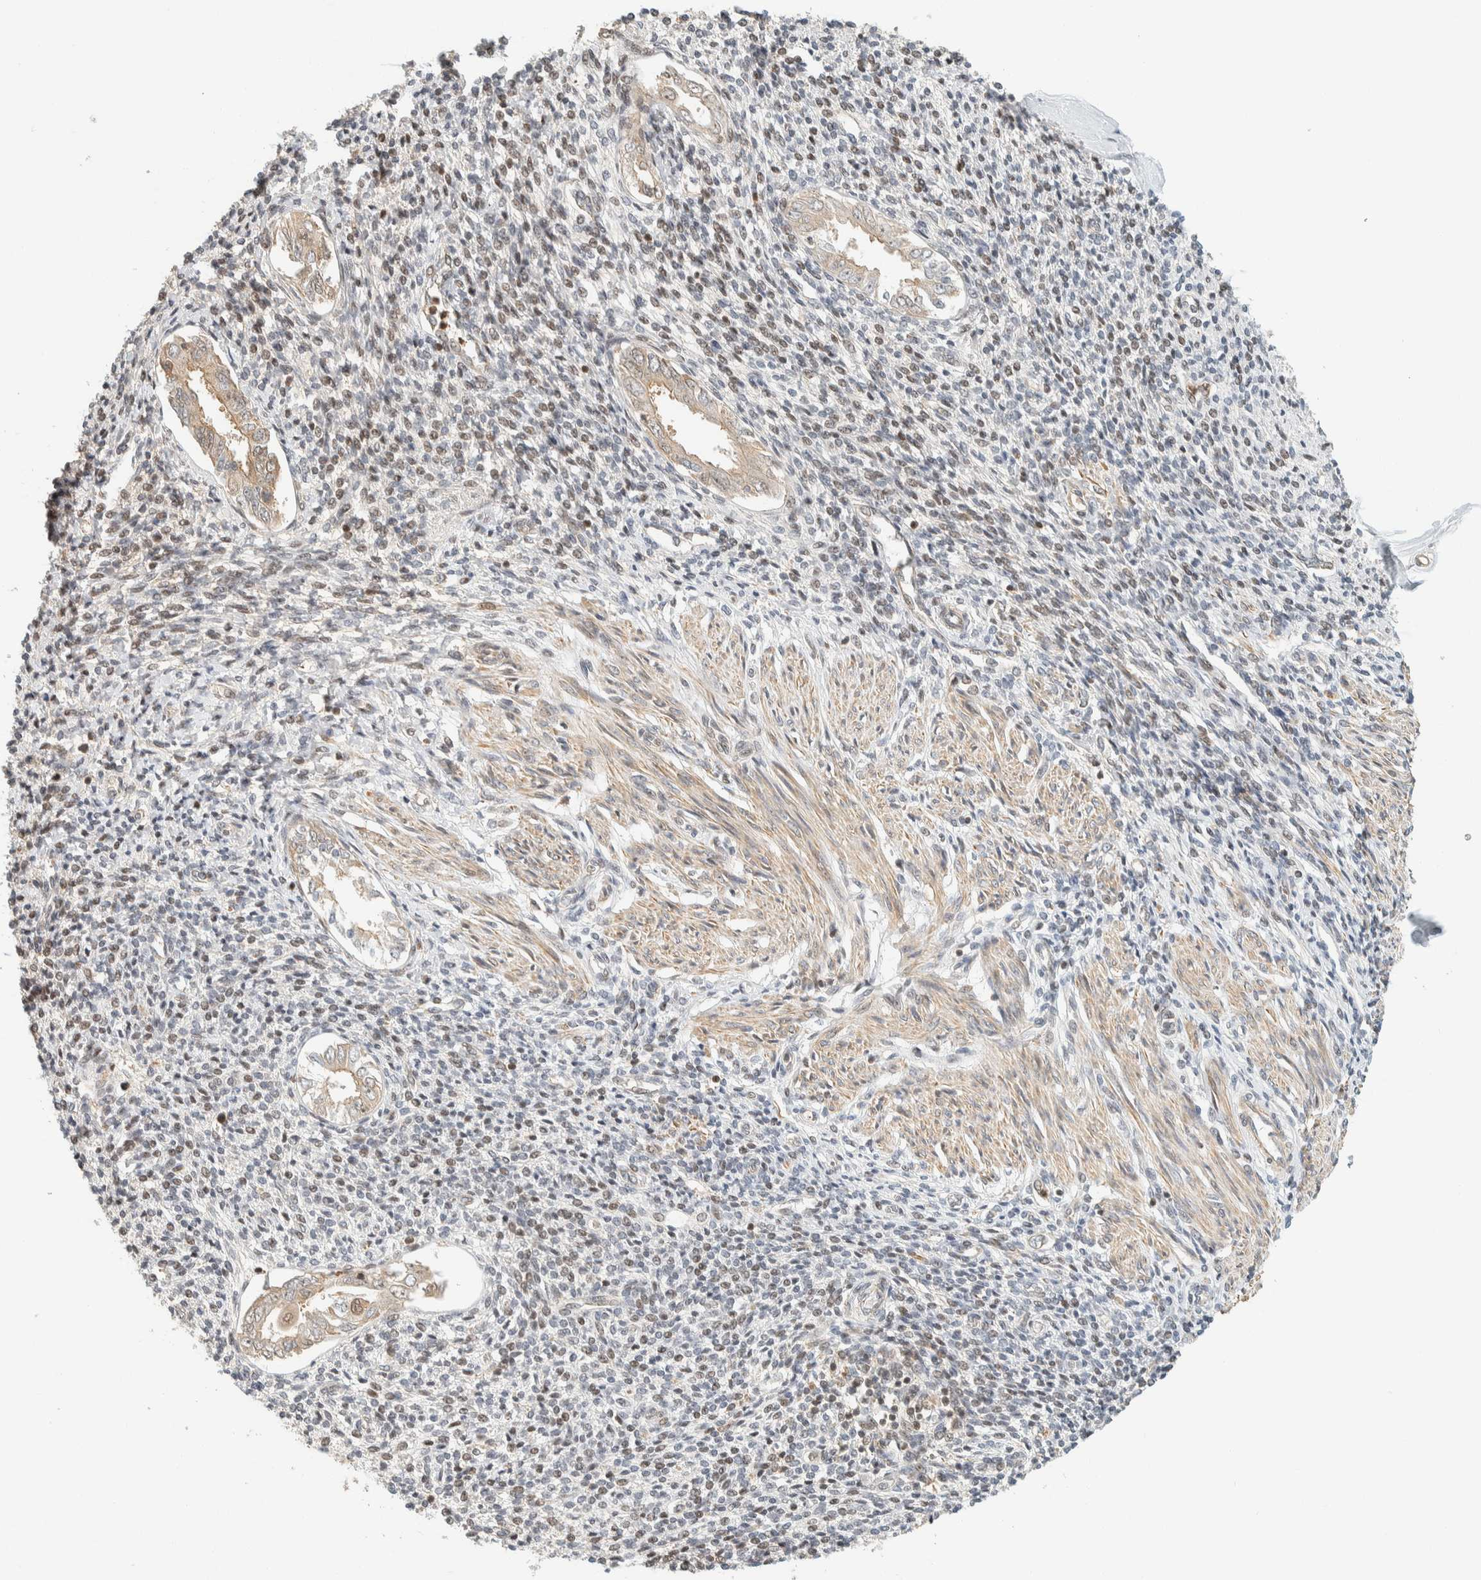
{"staining": {"intensity": "weak", "quantity": "25%-75%", "location": "nuclear"}, "tissue": "endometrium", "cell_type": "Cells in endometrial stroma", "image_type": "normal", "snomed": [{"axis": "morphology", "description": "Normal tissue, NOS"}, {"axis": "topography", "description": "Endometrium"}], "caption": "Immunohistochemical staining of normal human endometrium displays weak nuclear protein expression in about 25%-75% of cells in endometrial stroma. (DAB (3,3'-diaminobenzidine) IHC with brightfield microscopy, high magnification).", "gene": "ARFGEF1", "patient": {"sex": "female", "age": 66}}